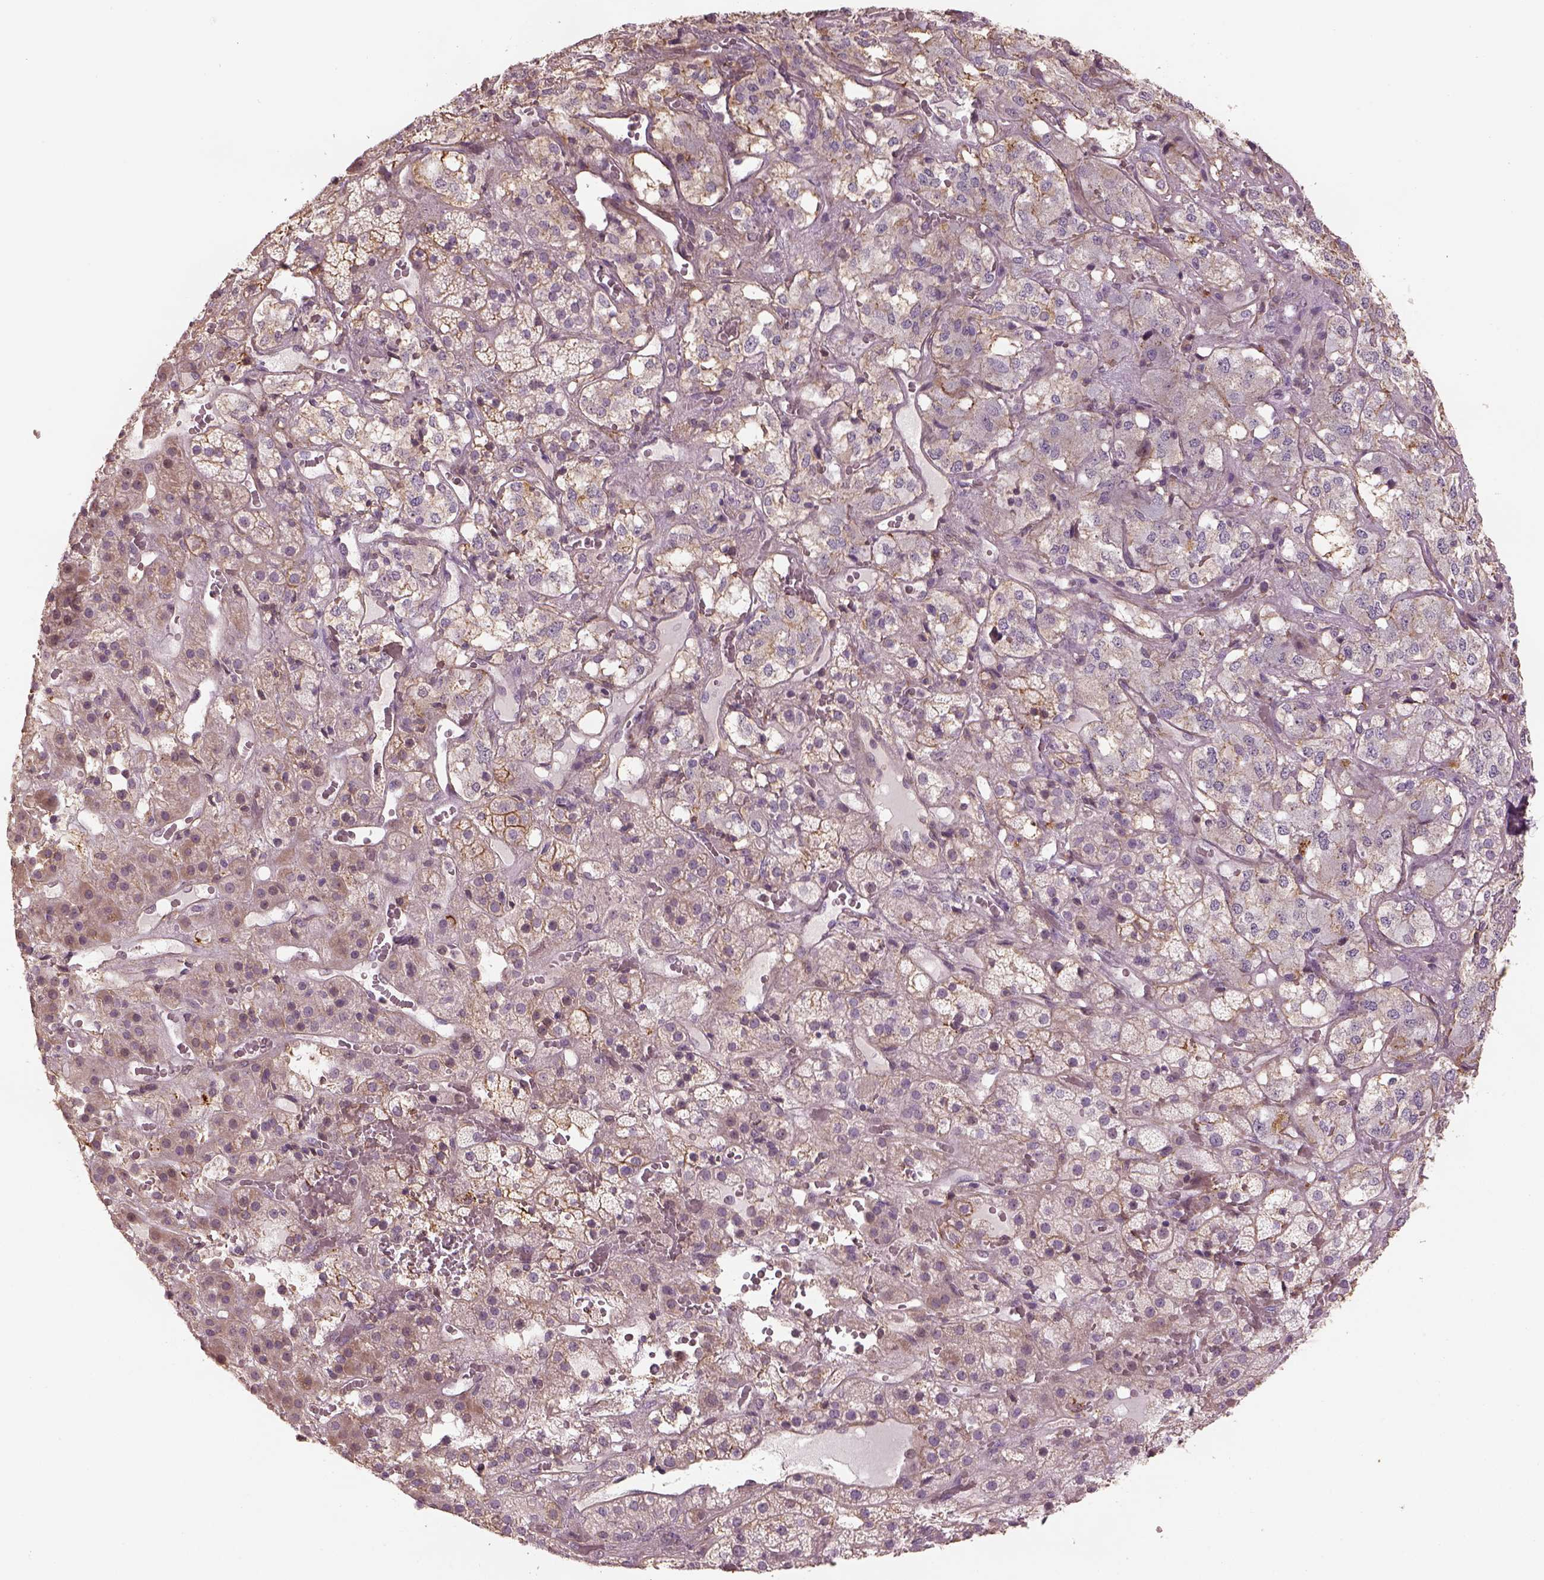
{"staining": {"intensity": "moderate", "quantity": "<25%", "location": "cytoplasmic/membranous"}, "tissue": "adrenal gland", "cell_type": "Glandular cells", "image_type": "normal", "snomed": [{"axis": "morphology", "description": "Normal tissue, NOS"}, {"axis": "topography", "description": "Adrenal gland"}], "caption": "The immunohistochemical stain highlights moderate cytoplasmic/membranous staining in glandular cells of unremarkable adrenal gland. (IHC, brightfield microscopy, high magnification).", "gene": "LIN7A", "patient": {"sex": "male", "age": 57}}